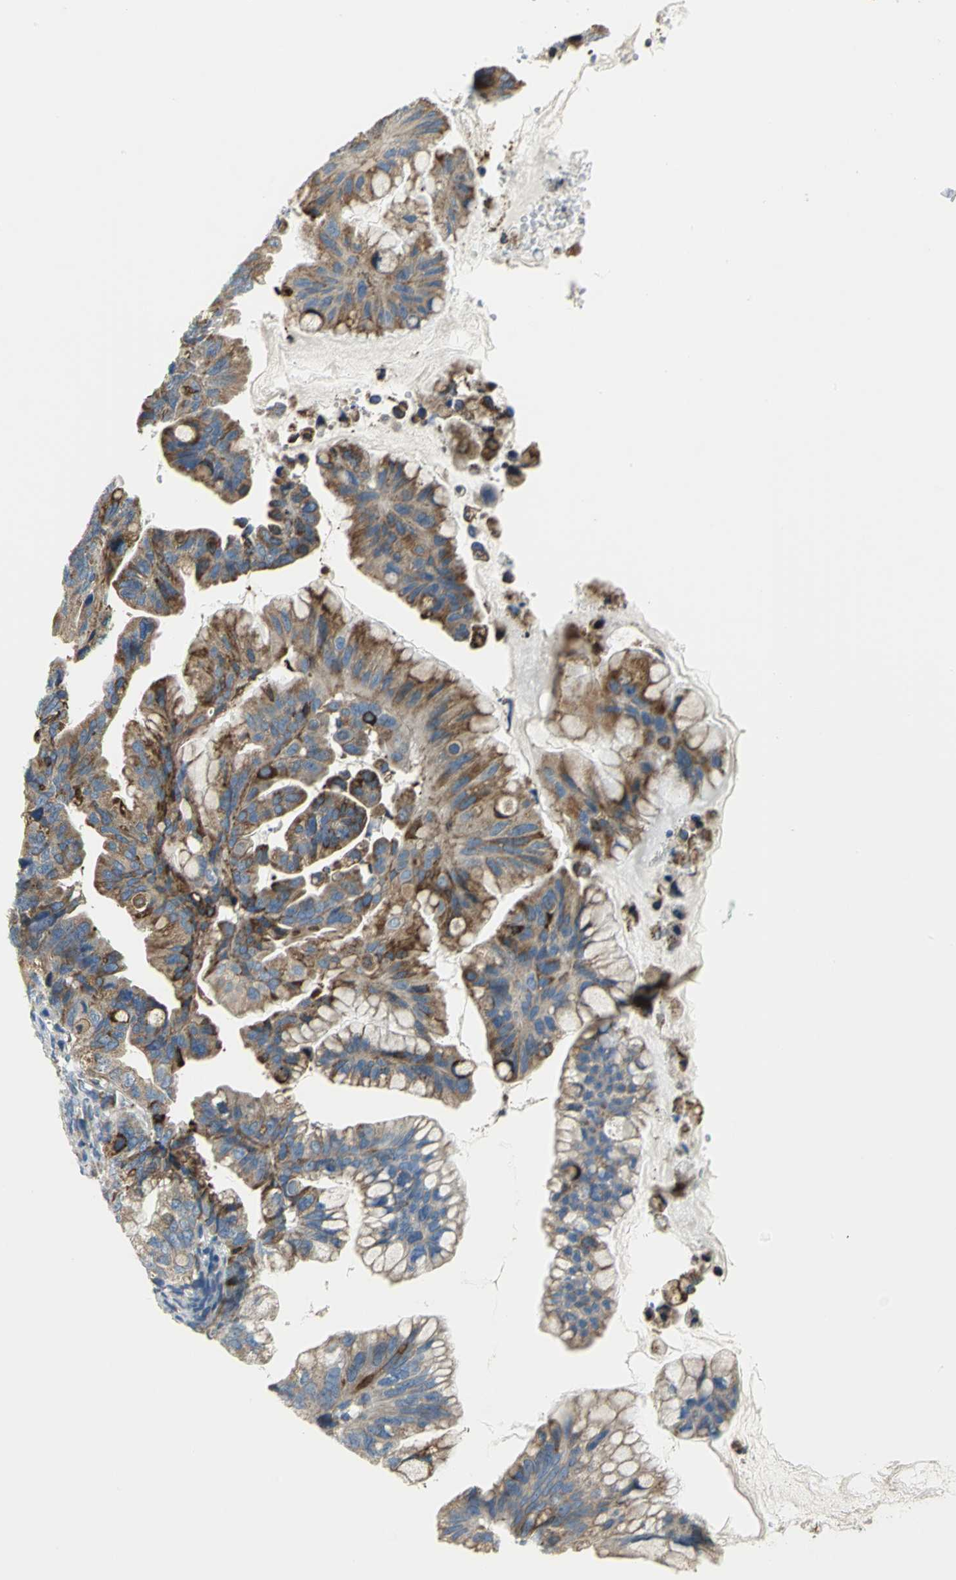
{"staining": {"intensity": "strong", "quantity": ">75%", "location": "cytoplasmic/membranous"}, "tissue": "ovarian cancer", "cell_type": "Tumor cells", "image_type": "cancer", "snomed": [{"axis": "morphology", "description": "Cystadenocarcinoma, mucinous, NOS"}, {"axis": "topography", "description": "Ovary"}], "caption": "High-magnification brightfield microscopy of ovarian cancer stained with DAB (3,3'-diaminobenzidine) (brown) and counterstained with hematoxylin (blue). tumor cells exhibit strong cytoplasmic/membranous expression is appreciated in about>75% of cells.", "gene": "TULP4", "patient": {"sex": "female", "age": 36}}